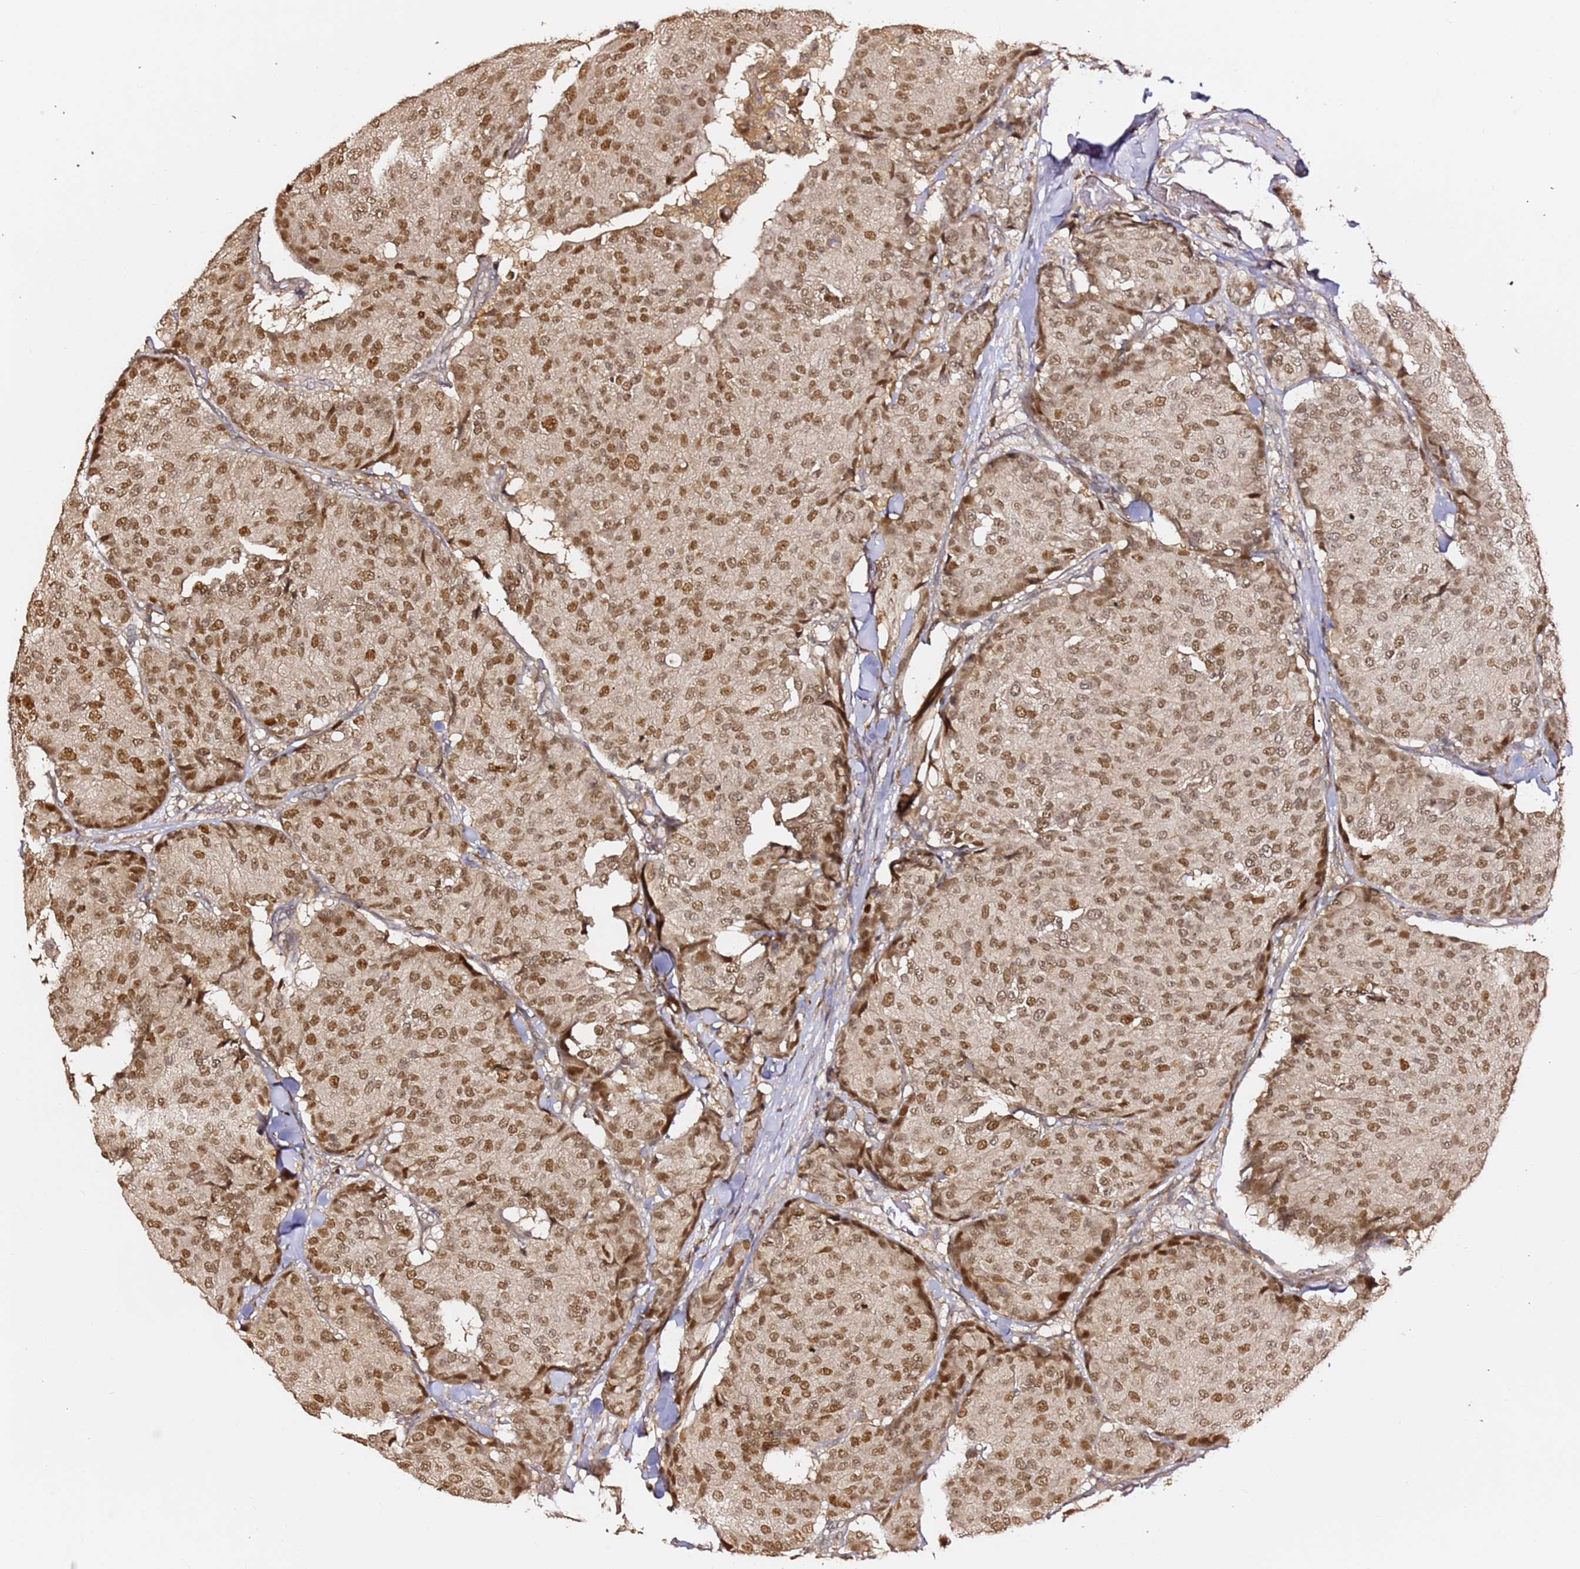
{"staining": {"intensity": "moderate", "quantity": ">75%", "location": "nuclear"}, "tissue": "breast cancer", "cell_type": "Tumor cells", "image_type": "cancer", "snomed": [{"axis": "morphology", "description": "Duct carcinoma"}, {"axis": "topography", "description": "Breast"}], "caption": "A histopathology image showing moderate nuclear expression in about >75% of tumor cells in breast cancer, as visualized by brown immunohistochemical staining.", "gene": "OR5V1", "patient": {"sex": "female", "age": 75}}